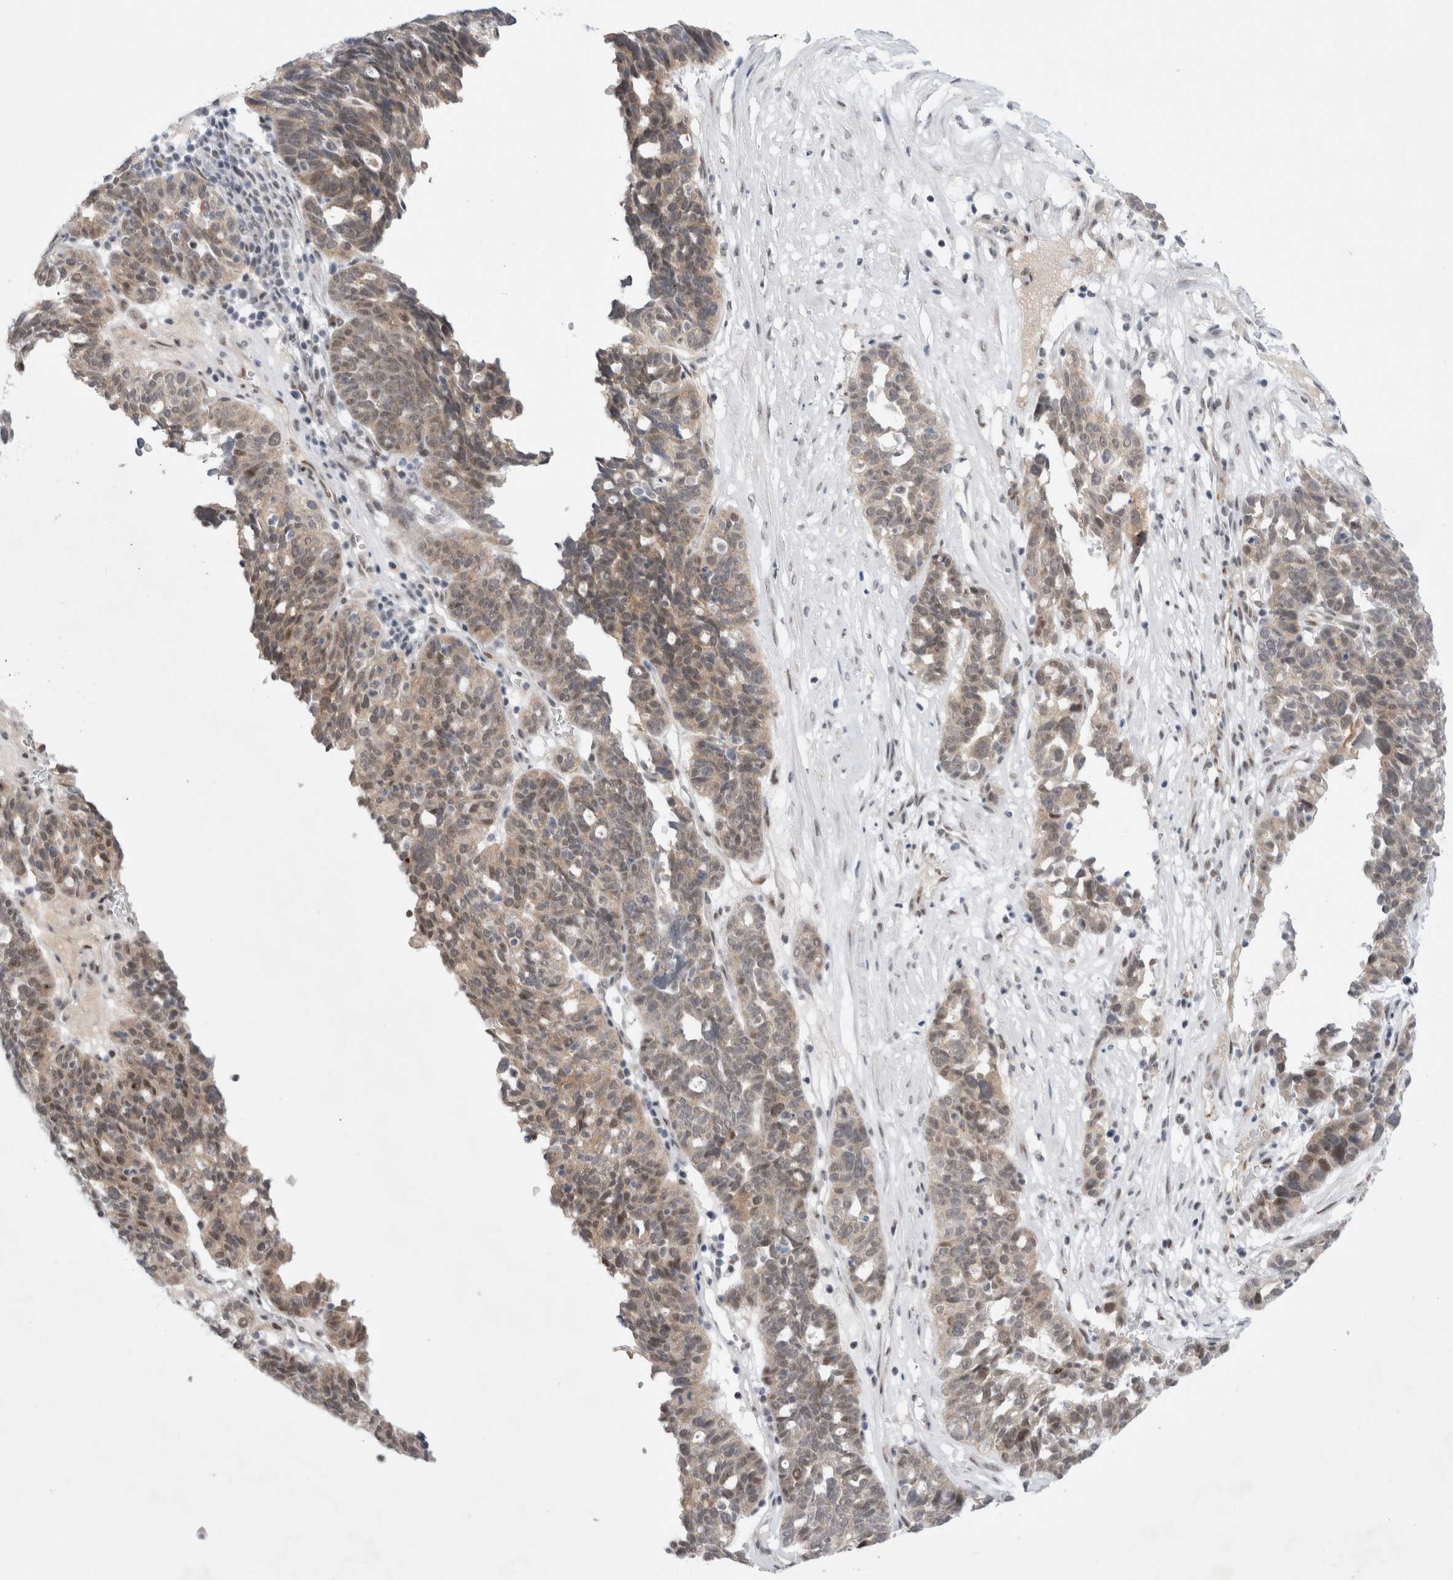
{"staining": {"intensity": "weak", "quantity": ">75%", "location": "cytoplasmic/membranous,nuclear"}, "tissue": "ovarian cancer", "cell_type": "Tumor cells", "image_type": "cancer", "snomed": [{"axis": "morphology", "description": "Cystadenocarcinoma, serous, NOS"}, {"axis": "topography", "description": "Ovary"}], "caption": "The histopathology image shows staining of ovarian serous cystadenocarcinoma, revealing weak cytoplasmic/membranous and nuclear protein positivity (brown color) within tumor cells. The protein of interest is shown in brown color, while the nuclei are stained blue.", "gene": "WIPF2", "patient": {"sex": "female", "age": 59}}